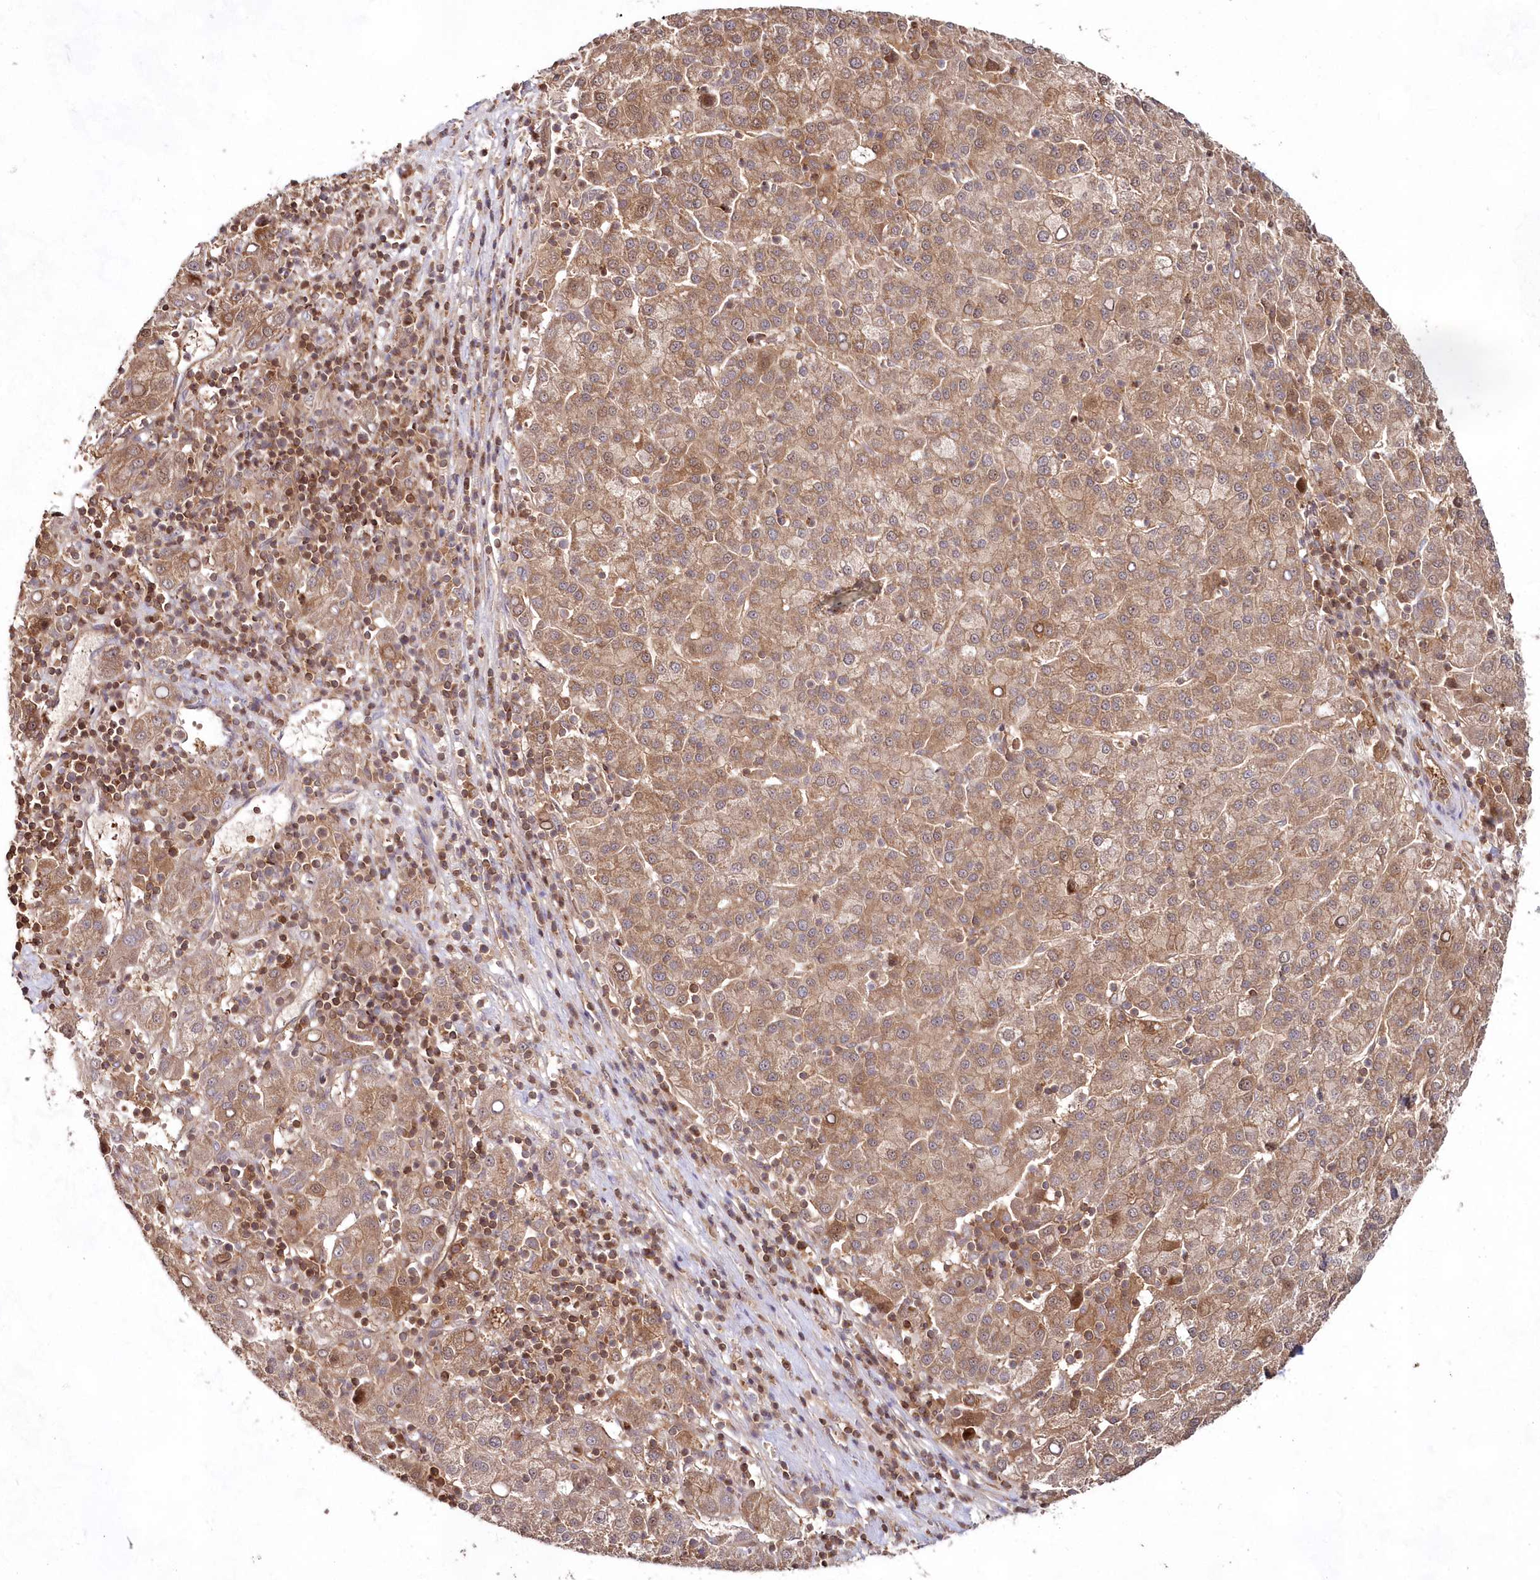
{"staining": {"intensity": "moderate", "quantity": ">75%", "location": "cytoplasmic/membranous"}, "tissue": "liver cancer", "cell_type": "Tumor cells", "image_type": "cancer", "snomed": [{"axis": "morphology", "description": "Carcinoma, Hepatocellular, NOS"}, {"axis": "topography", "description": "Liver"}], "caption": "Brown immunohistochemical staining in hepatocellular carcinoma (liver) shows moderate cytoplasmic/membranous staining in about >75% of tumor cells. The staining was performed using DAB, with brown indicating positive protein expression. Nuclei are stained blue with hematoxylin.", "gene": "IMPA1", "patient": {"sex": "female", "age": 58}}